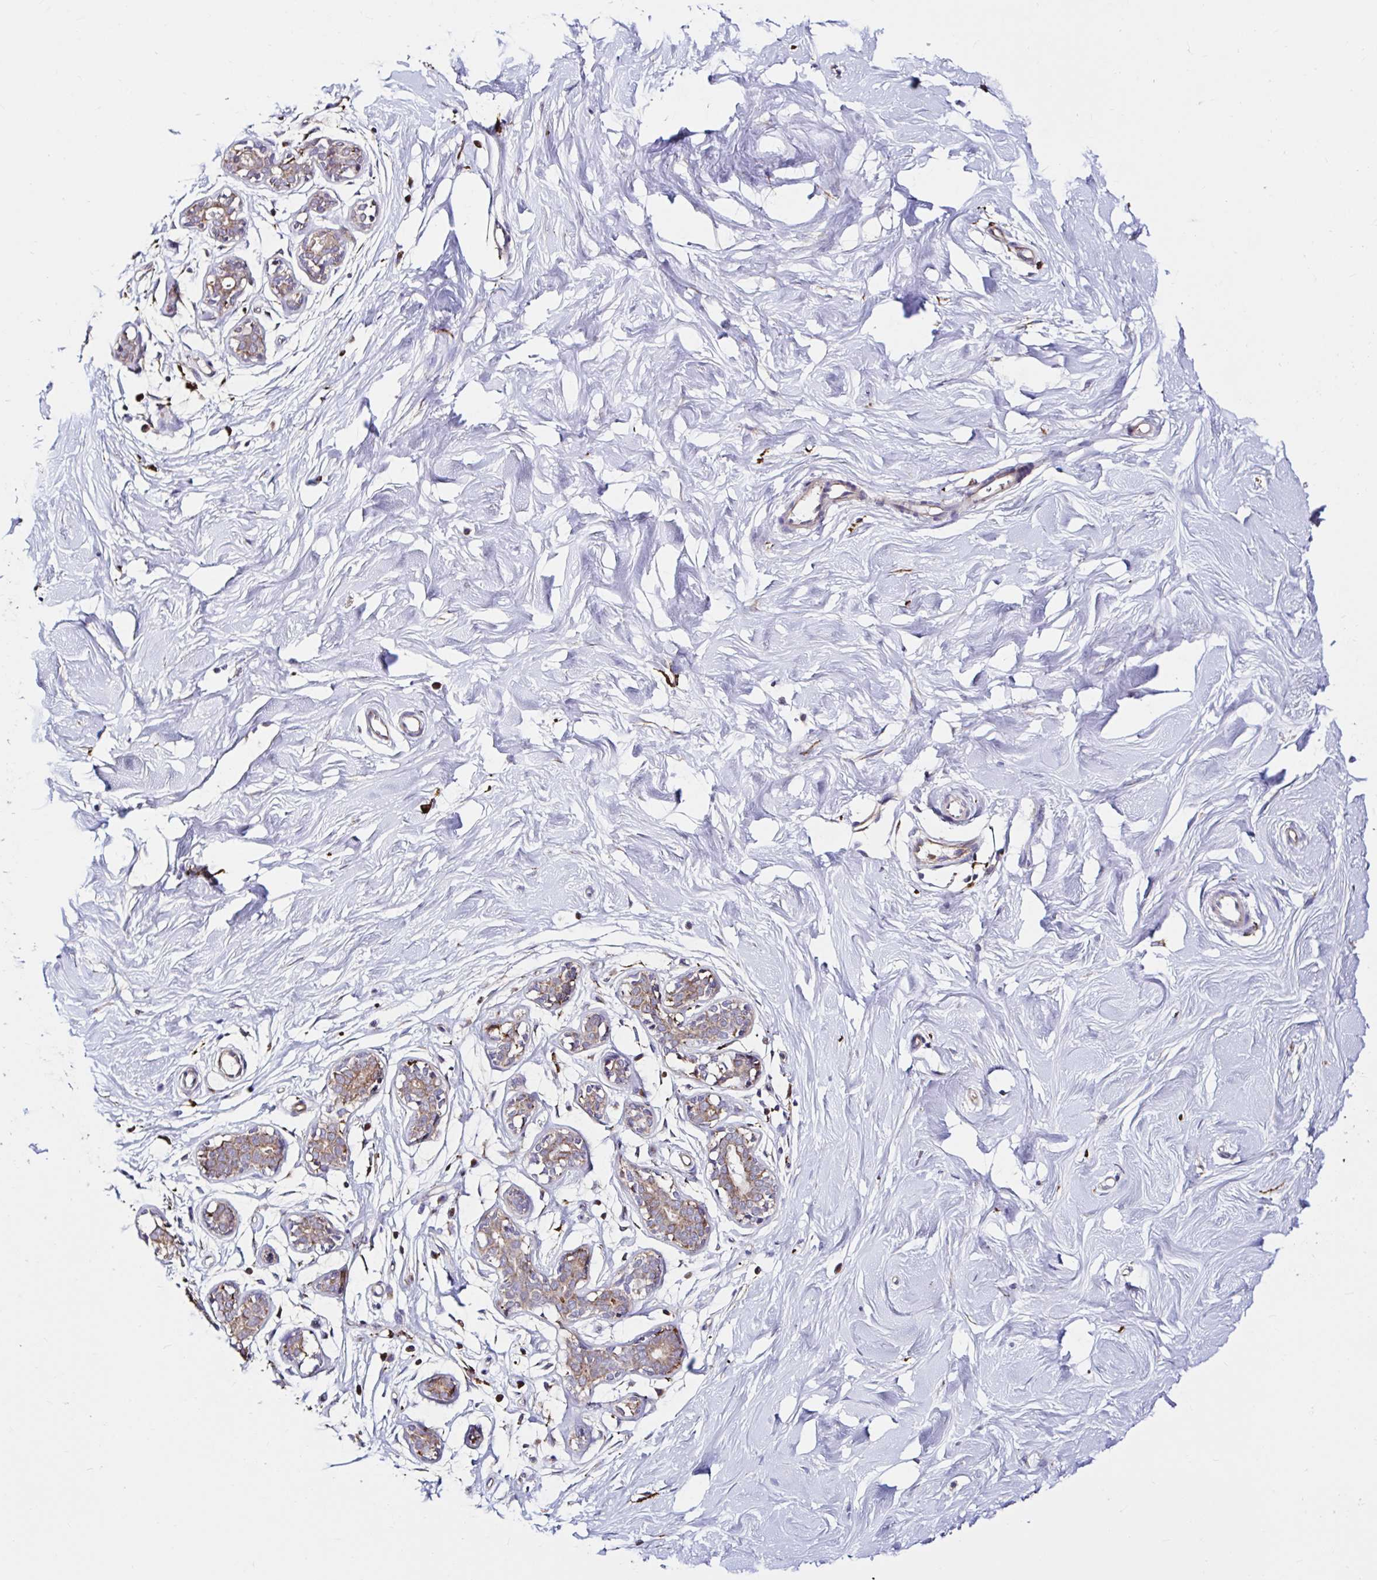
{"staining": {"intensity": "negative", "quantity": "none", "location": "none"}, "tissue": "breast", "cell_type": "Adipocytes", "image_type": "normal", "snomed": [{"axis": "morphology", "description": "Normal tissue, NOS"}, {"axis": "topography", "description": "Breast"}], "caption": "This micrograph is of benign breast stained with immunohistochemistry (IHC) to label a protein in brown with the nuclei are counter-stained blue. There is no expression in adipocytes.", "gene": "MSR1", "patient": {"sex": "female", "age": 27}}